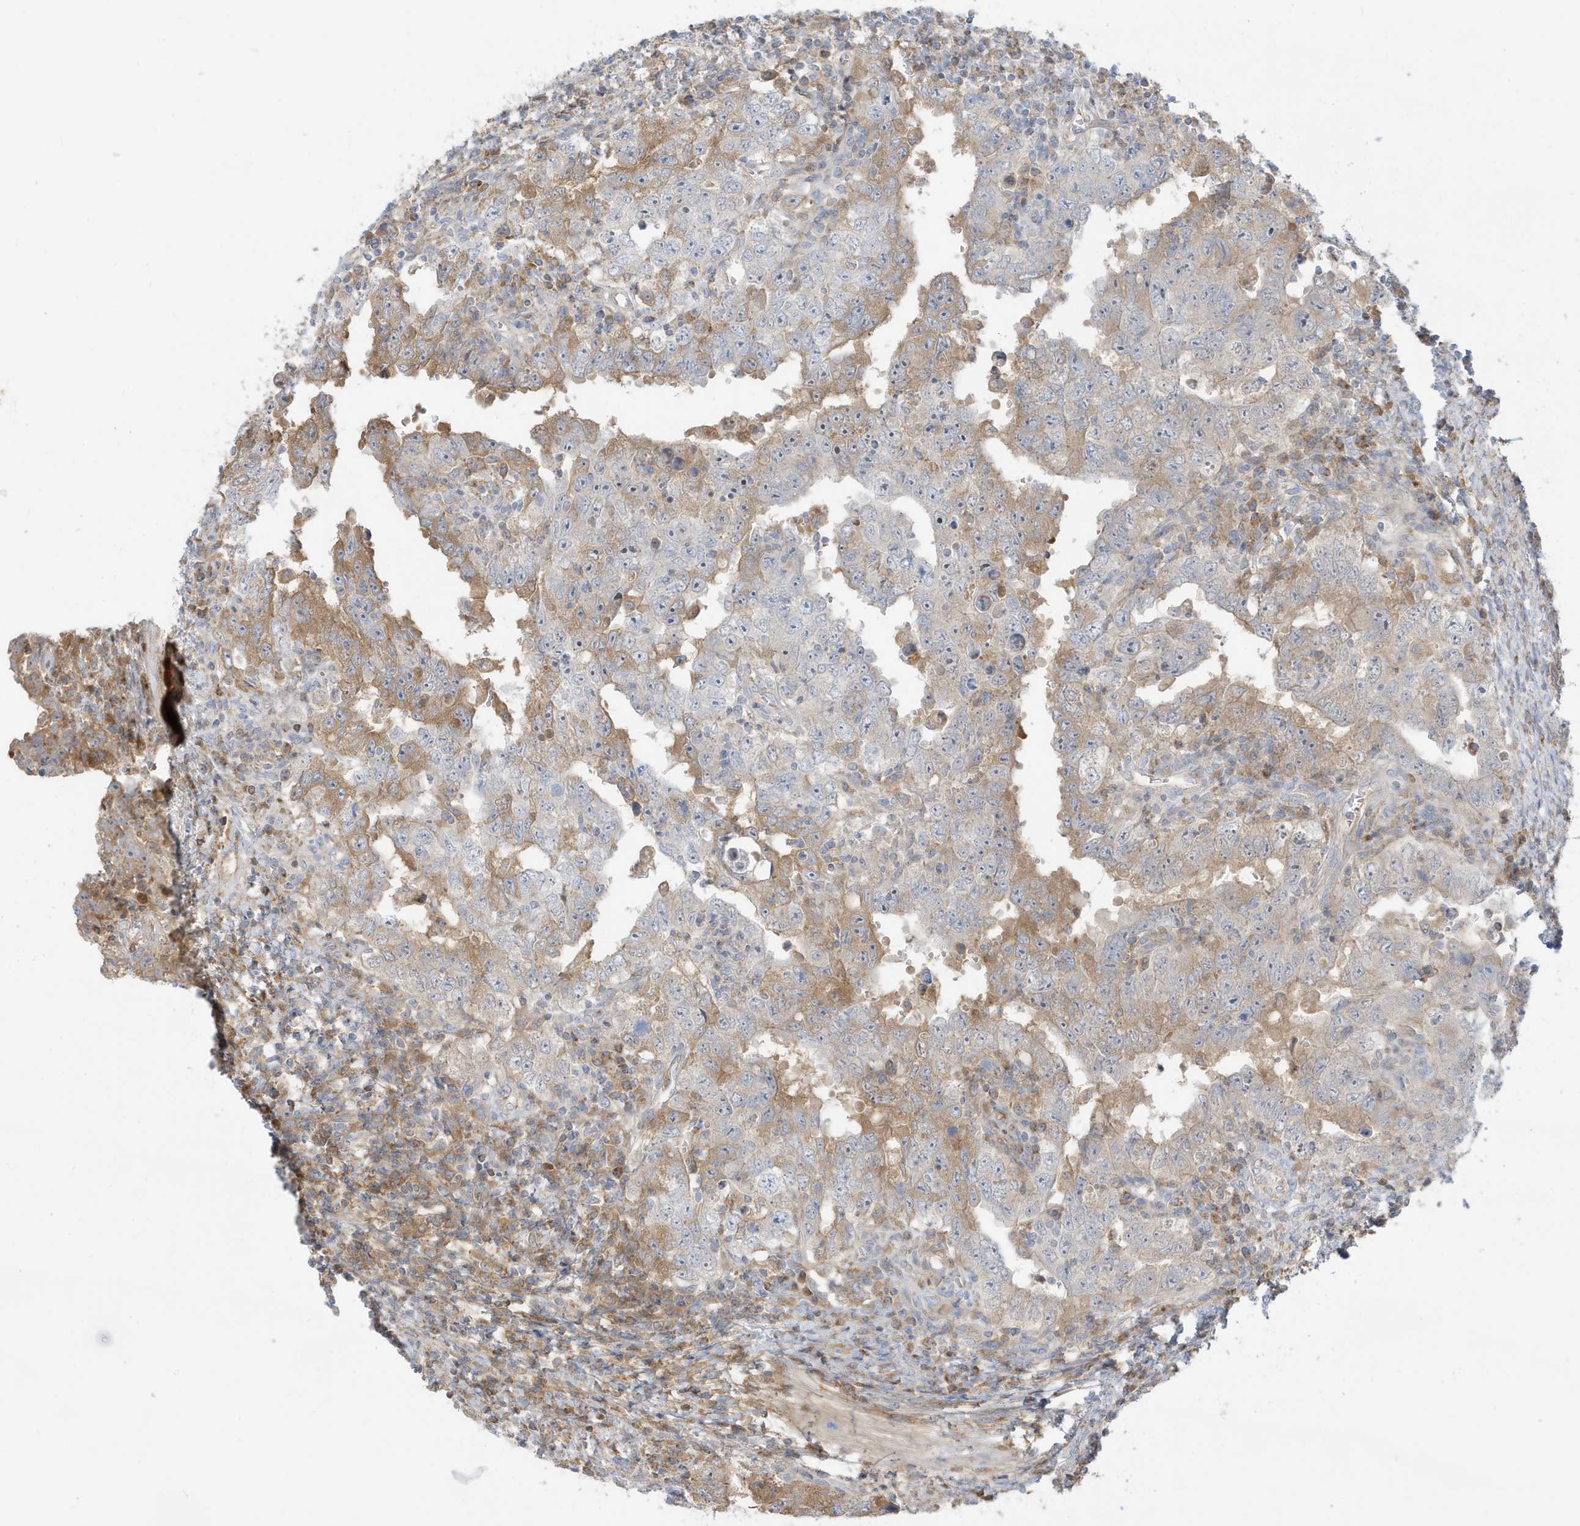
{"staining": {"intensity": "moderate", "quantity": "25%-75%", "location": "cytoplasmic/membranous"}, "tissue": "testis cancer", "cell_type": "Tumor cells", "image_type": "cancer", "snomed": [{"axis": "morphology", "description": "Carcinoma, Embryonal, NOS"}, {"axis": "topography", "description": "Testis"}], "caption": "Brown immunohistochemical staining in testis cancer demonstrates moderate cytoplasmic/membranous staining in about 25%-75% of tumor cells.", "gene": "IFT57", "patient": {"sex": "male", "age": 26}}